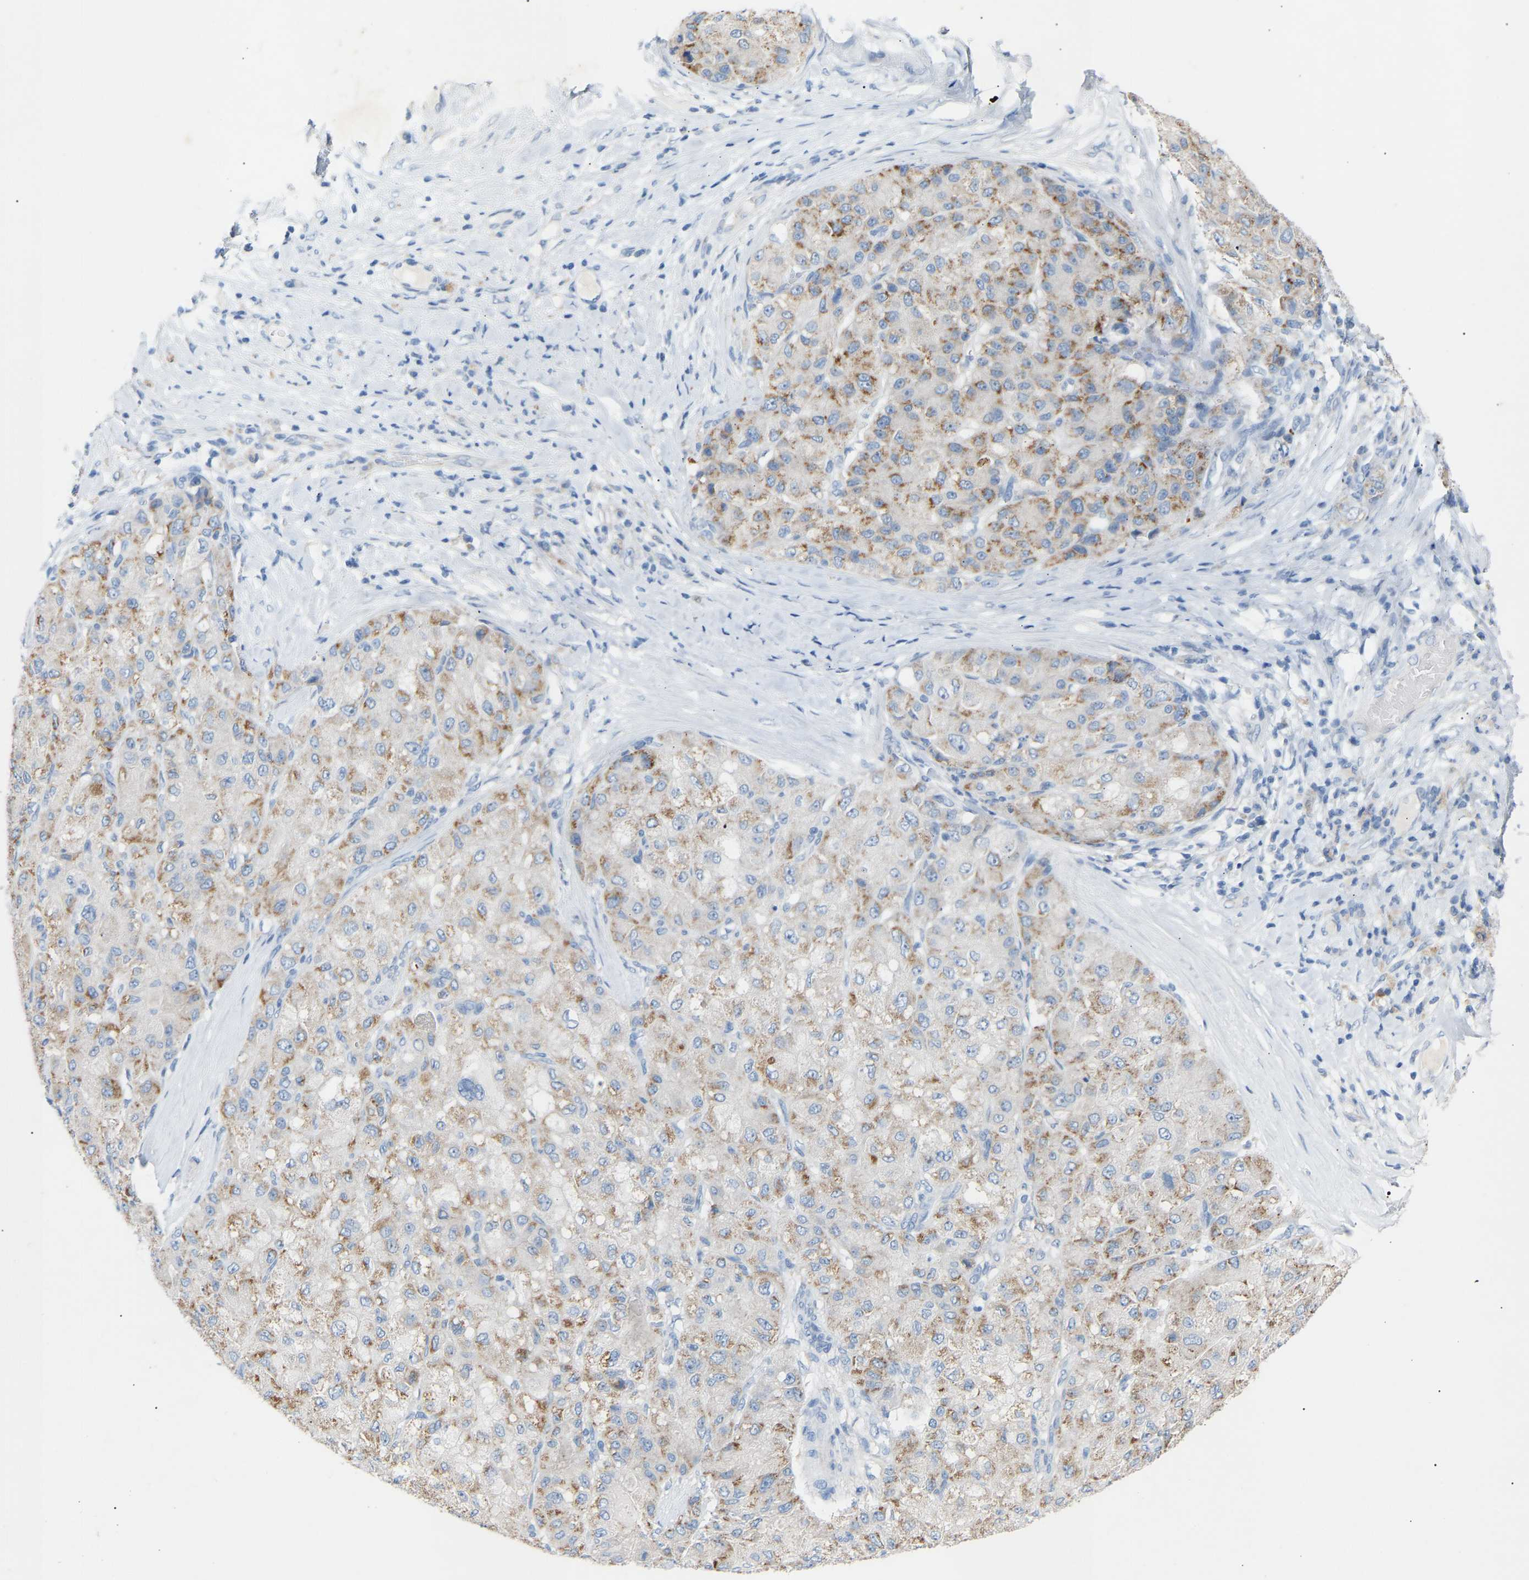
{"staining": {"intensity": "weak", "quantity": ">75%", "location": "cytoplasmic/membranous"}, "tissue": "liver cancer", "cell_type": "Tumor cells", "image_type": "cancer", "snomed": [{"axis": "morphology", "description": "Carcinoma, Hepatocellular, NOS"}, {"axis": "topography", "description": "Liver"}], "caption": "Protein analysis of hepatocellular carcinoma (liver) tissue demonstrates weak cytoplasmic/membranous positivity in about >75% of tumor cells. The protein of interest is stained brown, and the nuclei are stained in blue (DAB IHC with brightfield microscopy, high magnification).", "gene": "PEX1", "patient": {"sex": "male", "age": 80}}